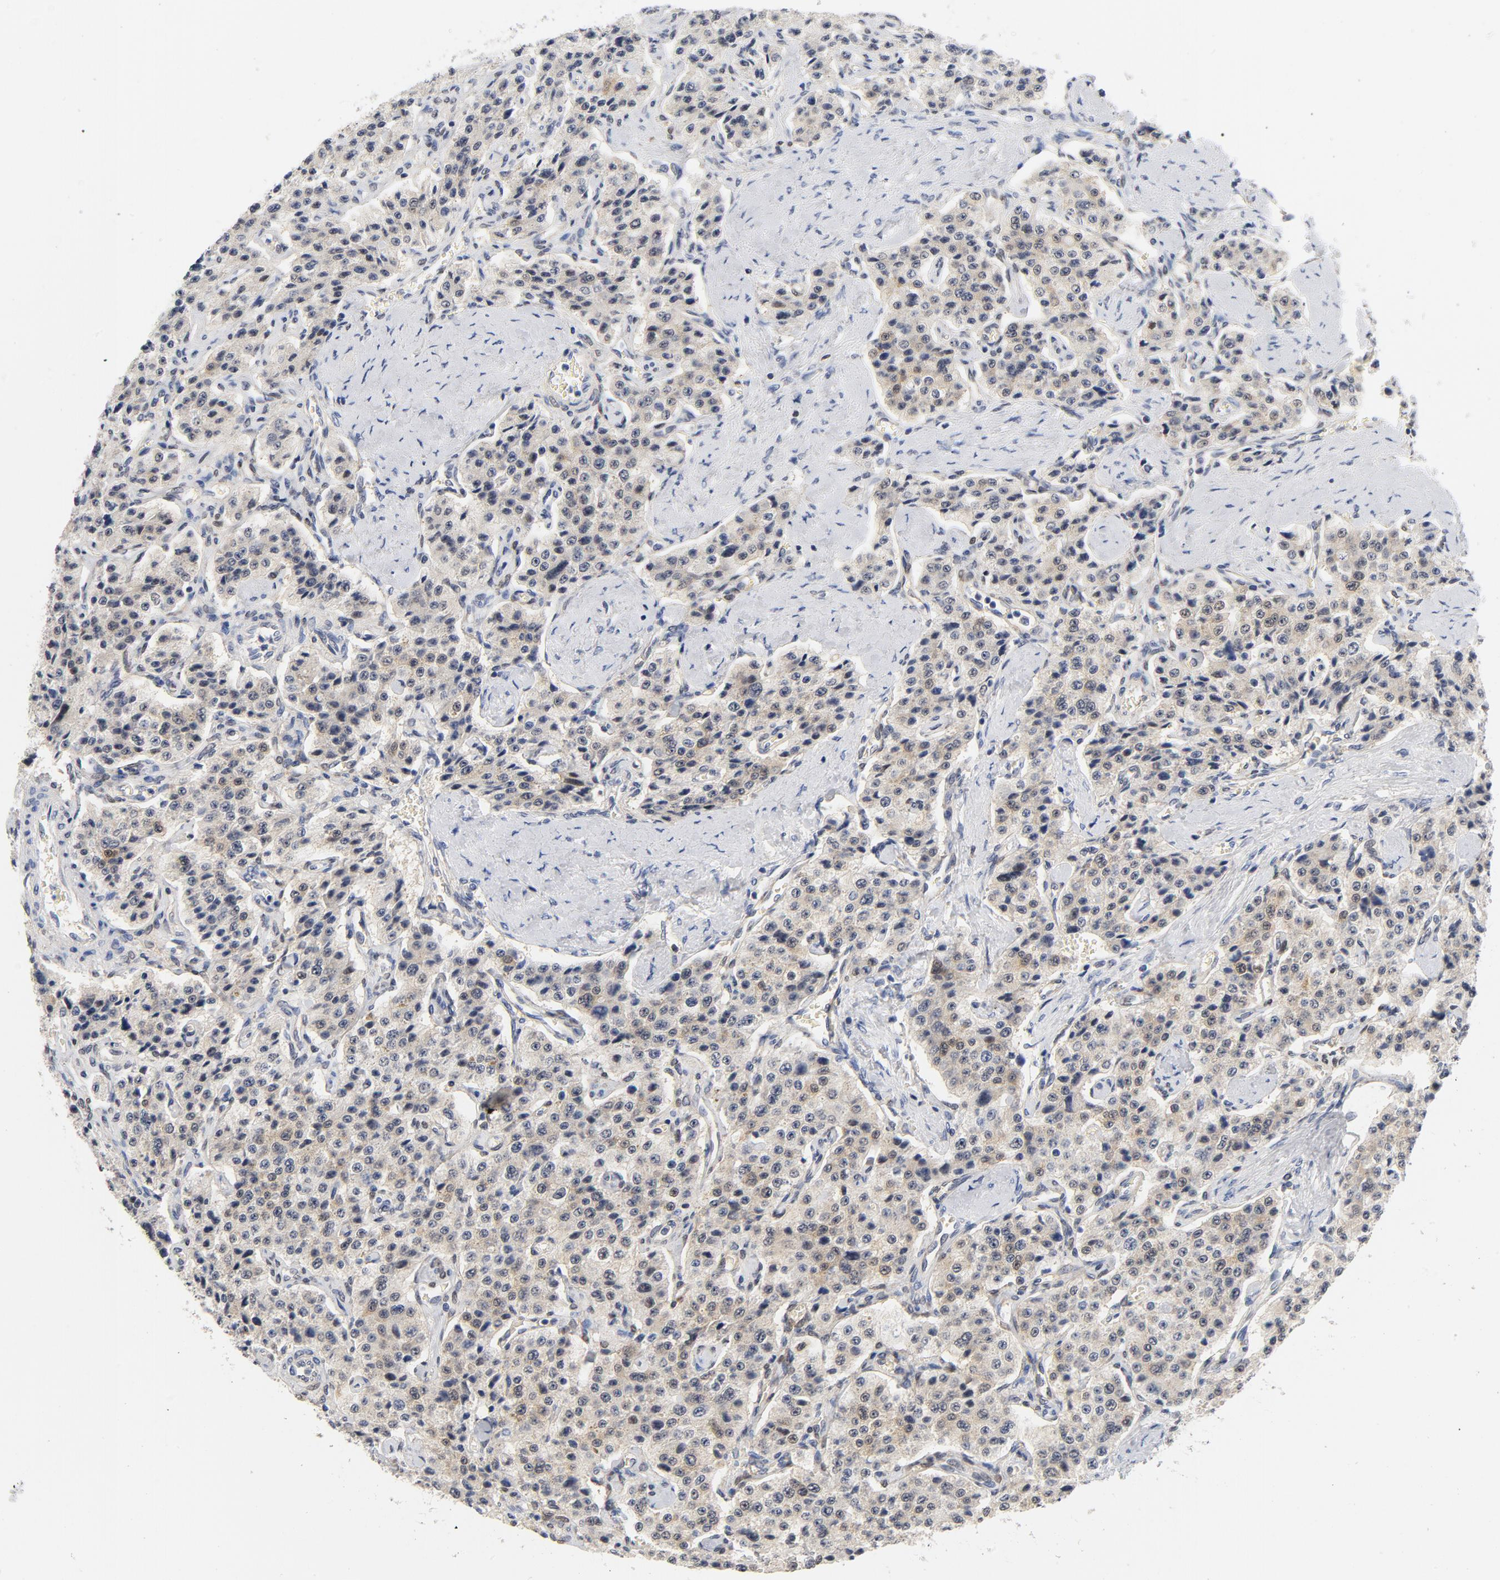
{"staining": {"intensity": "weak", "quantity": "25%-75%", "location": "cytoplasmic/membranous"}, "tissue": "carcinoid", "cell_type": "Tumor cells", "image_type": "cancer", "snomed": [{"axis": "morphology", "description": "Carcinoid, malignant, NOS"}, {"axis": "topography", "description": "Small intestine"}], "caption": "A high-resolution micrograph shows immunohistochemistry staining of carcinoid, which demonstrates weak cytoplasmic/membranous positivity in approximately 25%-75% of tumor cells.", "gene": "CDKN1B", "patient": {"sex": "male", "age": 52}}